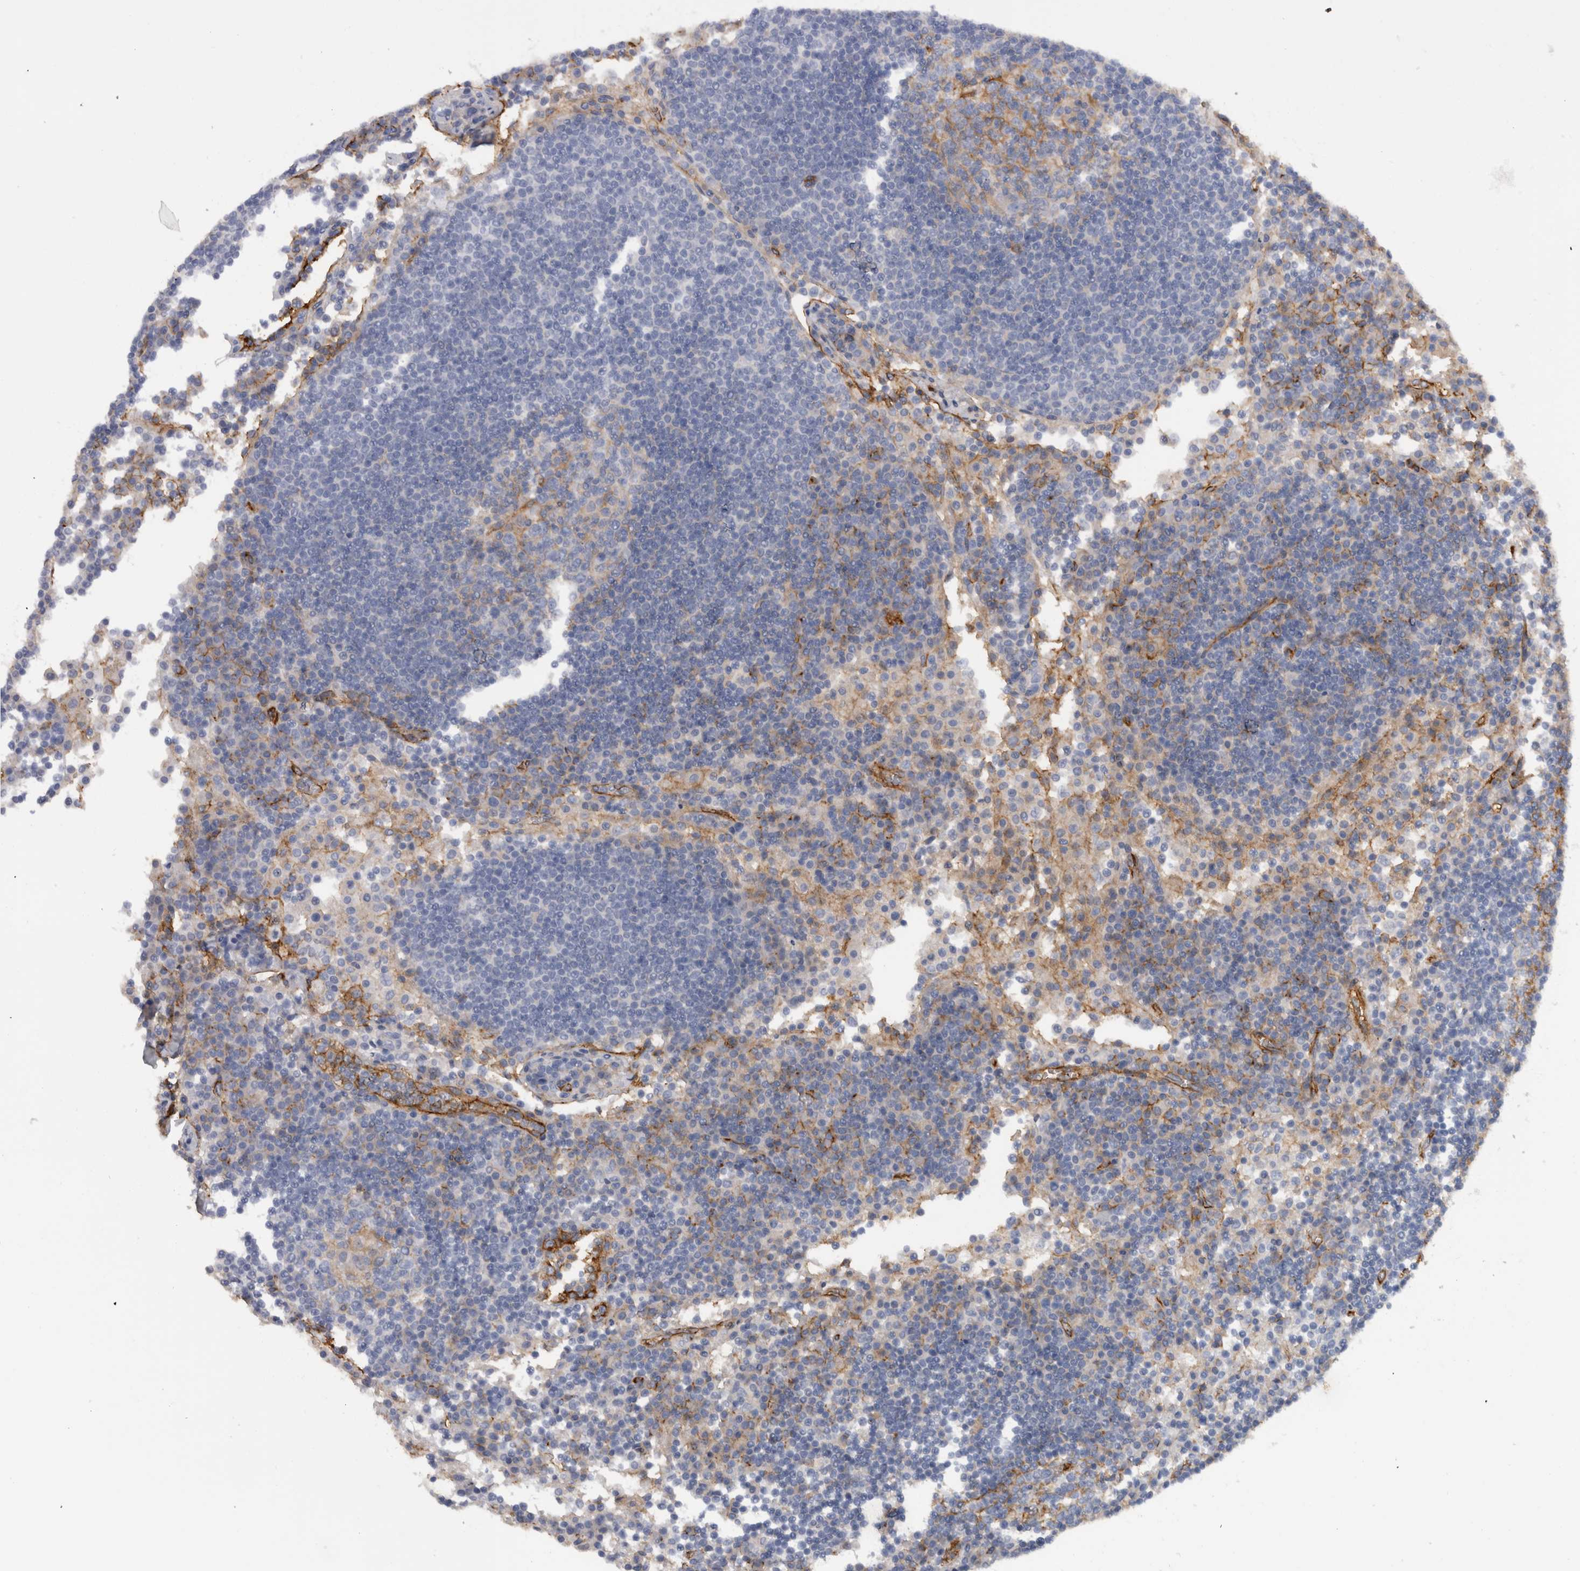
{"staining": {"intensity": "negative", "quantity": "none", "location": "none"}, "tissue": "lymph node", "cell_type": "Germinal center cells", "image_type": "normal", "snomed": [{"axis": "morphology", "description": "Normal tissue, NOS"}, {"axis": "topography", "description": "Lymph node"}], "caption": "Photomicrograph shows no significant protein positivity in germinal center cells of benign lymph node. Nuclei are stained in blue.", "gene": "CD59", "patient": {"sex": "female", "age": 53}}